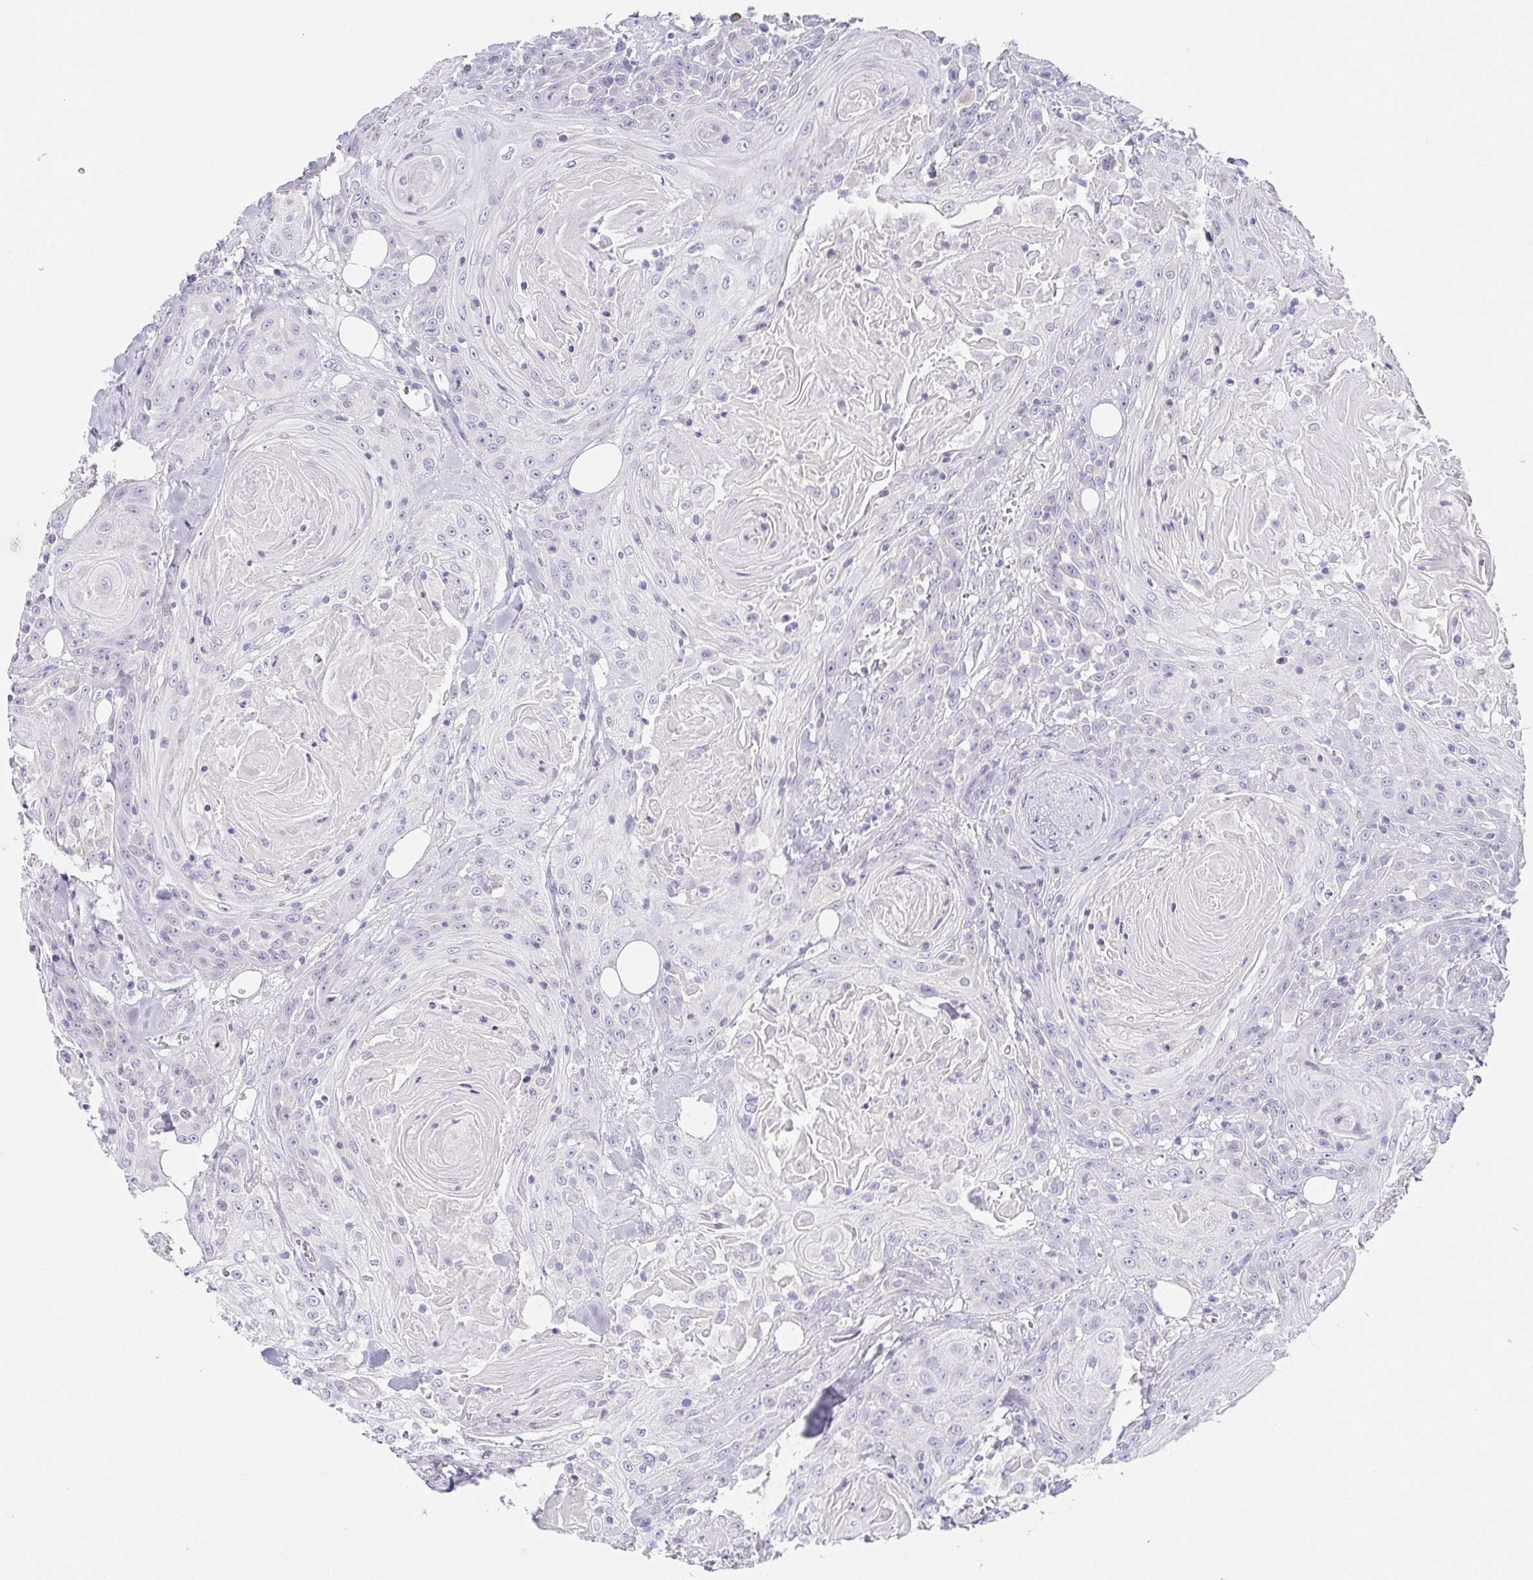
{"staining": {"intensity": "negative", "quantity": "none", "location": "none"}, "tissue": "head and neck cancer", "cell_type": "Tumor cells", "image_type": "cancer", "snomed": [{"axis": "morphology", "description": "Squamous cell carcinoma, NOS"}, {"axis": "topography", "description": "Head-Neck"}], "caption": "An immunohistochemistry photomicrograph of head and neck squamous cell carcinoma is shown. There is no staining in tumor cells of head and neck squamous cell carcinoma.", "gene": "PRR27", "patient": {"sex": "female", "age": 84}}